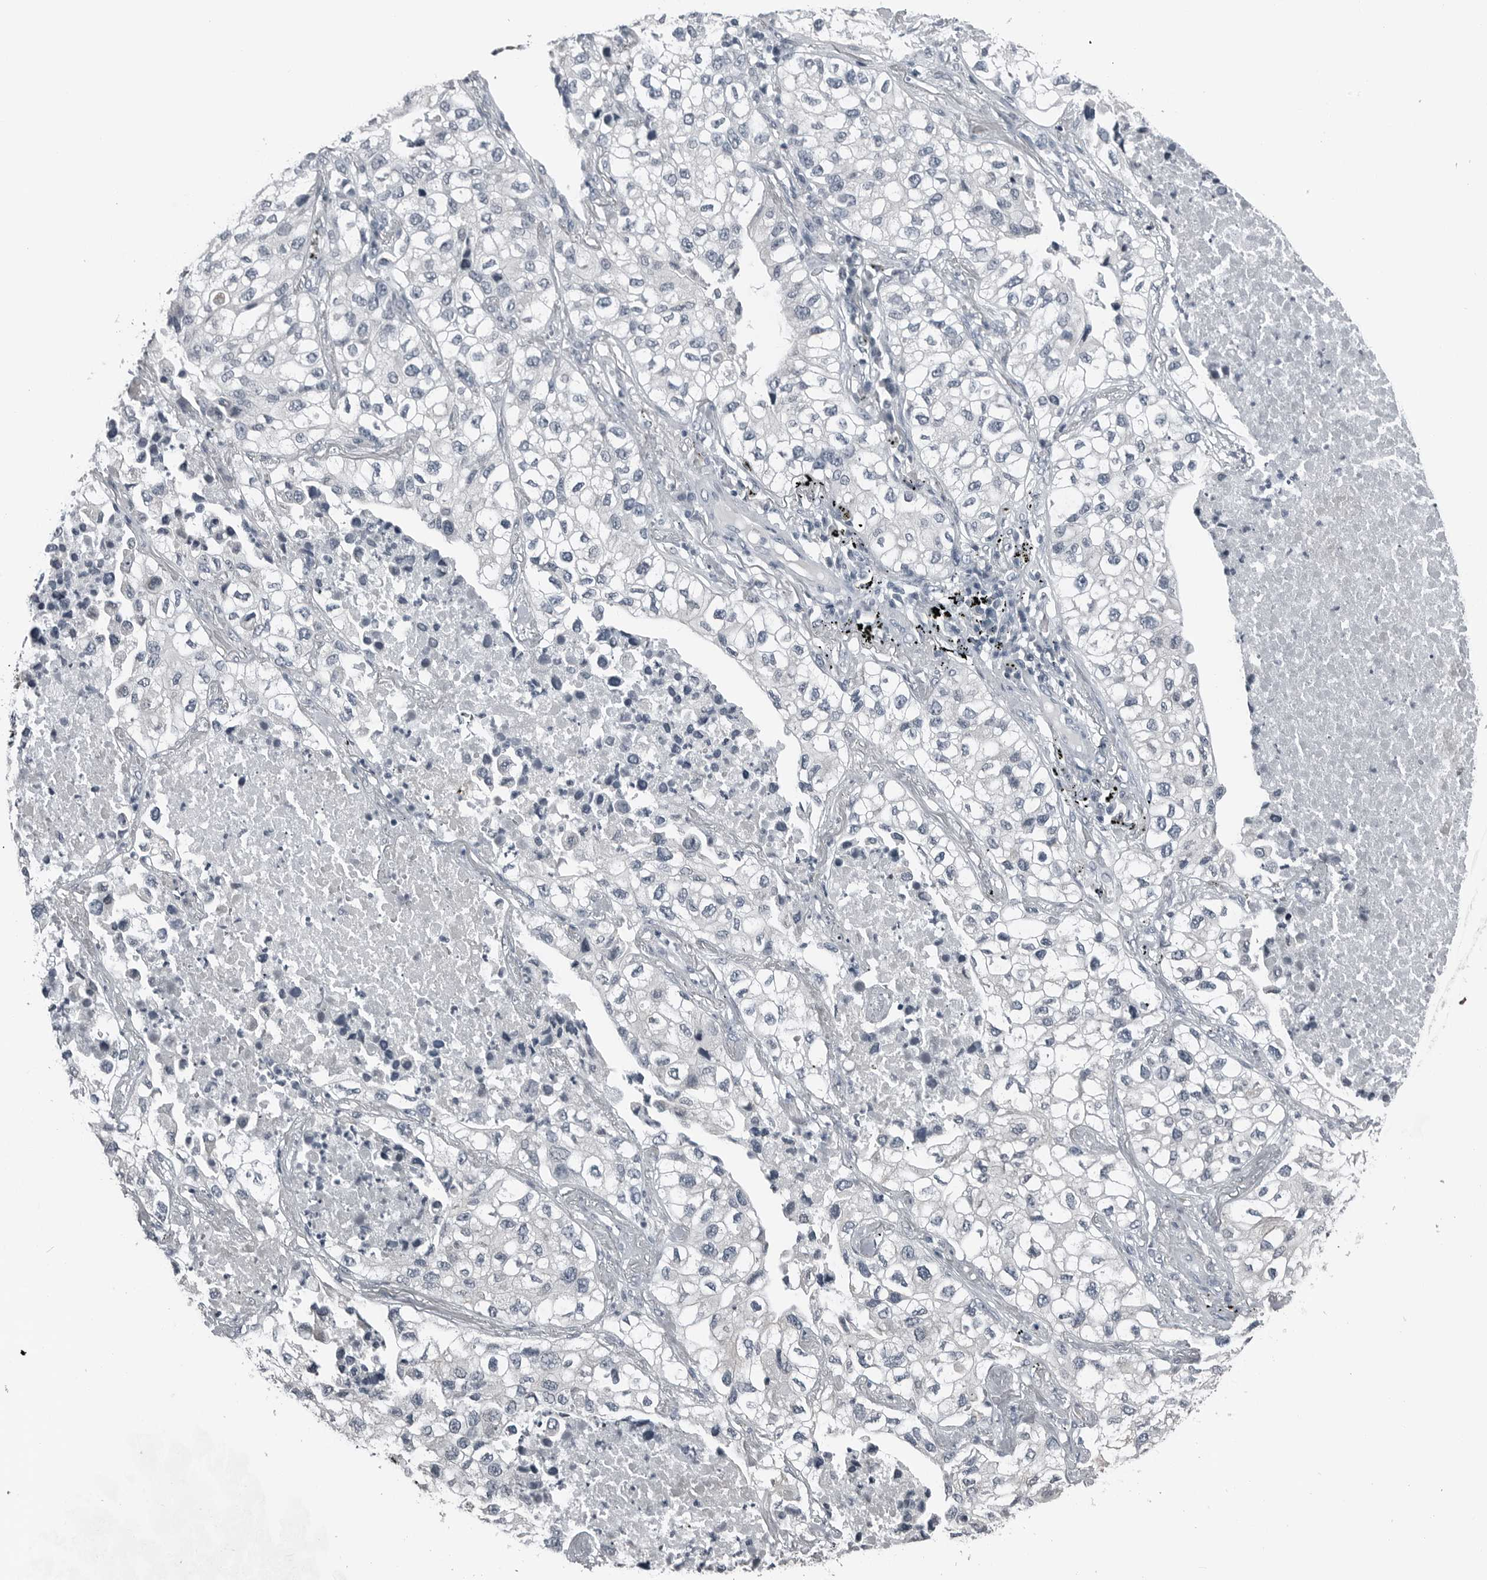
{"staining": {"intensity": "negative", "quantity": "none", "location": "none"}, "tissue": "lung cancer", "cell_type": "Tumor cells", "image_type": "cancer", "snomed": [{"axis": "morphology", "description": "Adenocarcinoma, NOS"}, {"axis": "topography", "description": "Lung"}], "caption": "The immunohistochemistry (IHC) micrograph has no significant staining in tumor cells of lung cancer (adenocarcinoma) tissue. (DAB IHC visualized using brightfield microscopy, high magnification).", "gene": "SPINK1", "patient": {"sex": "male", "age": 63}}